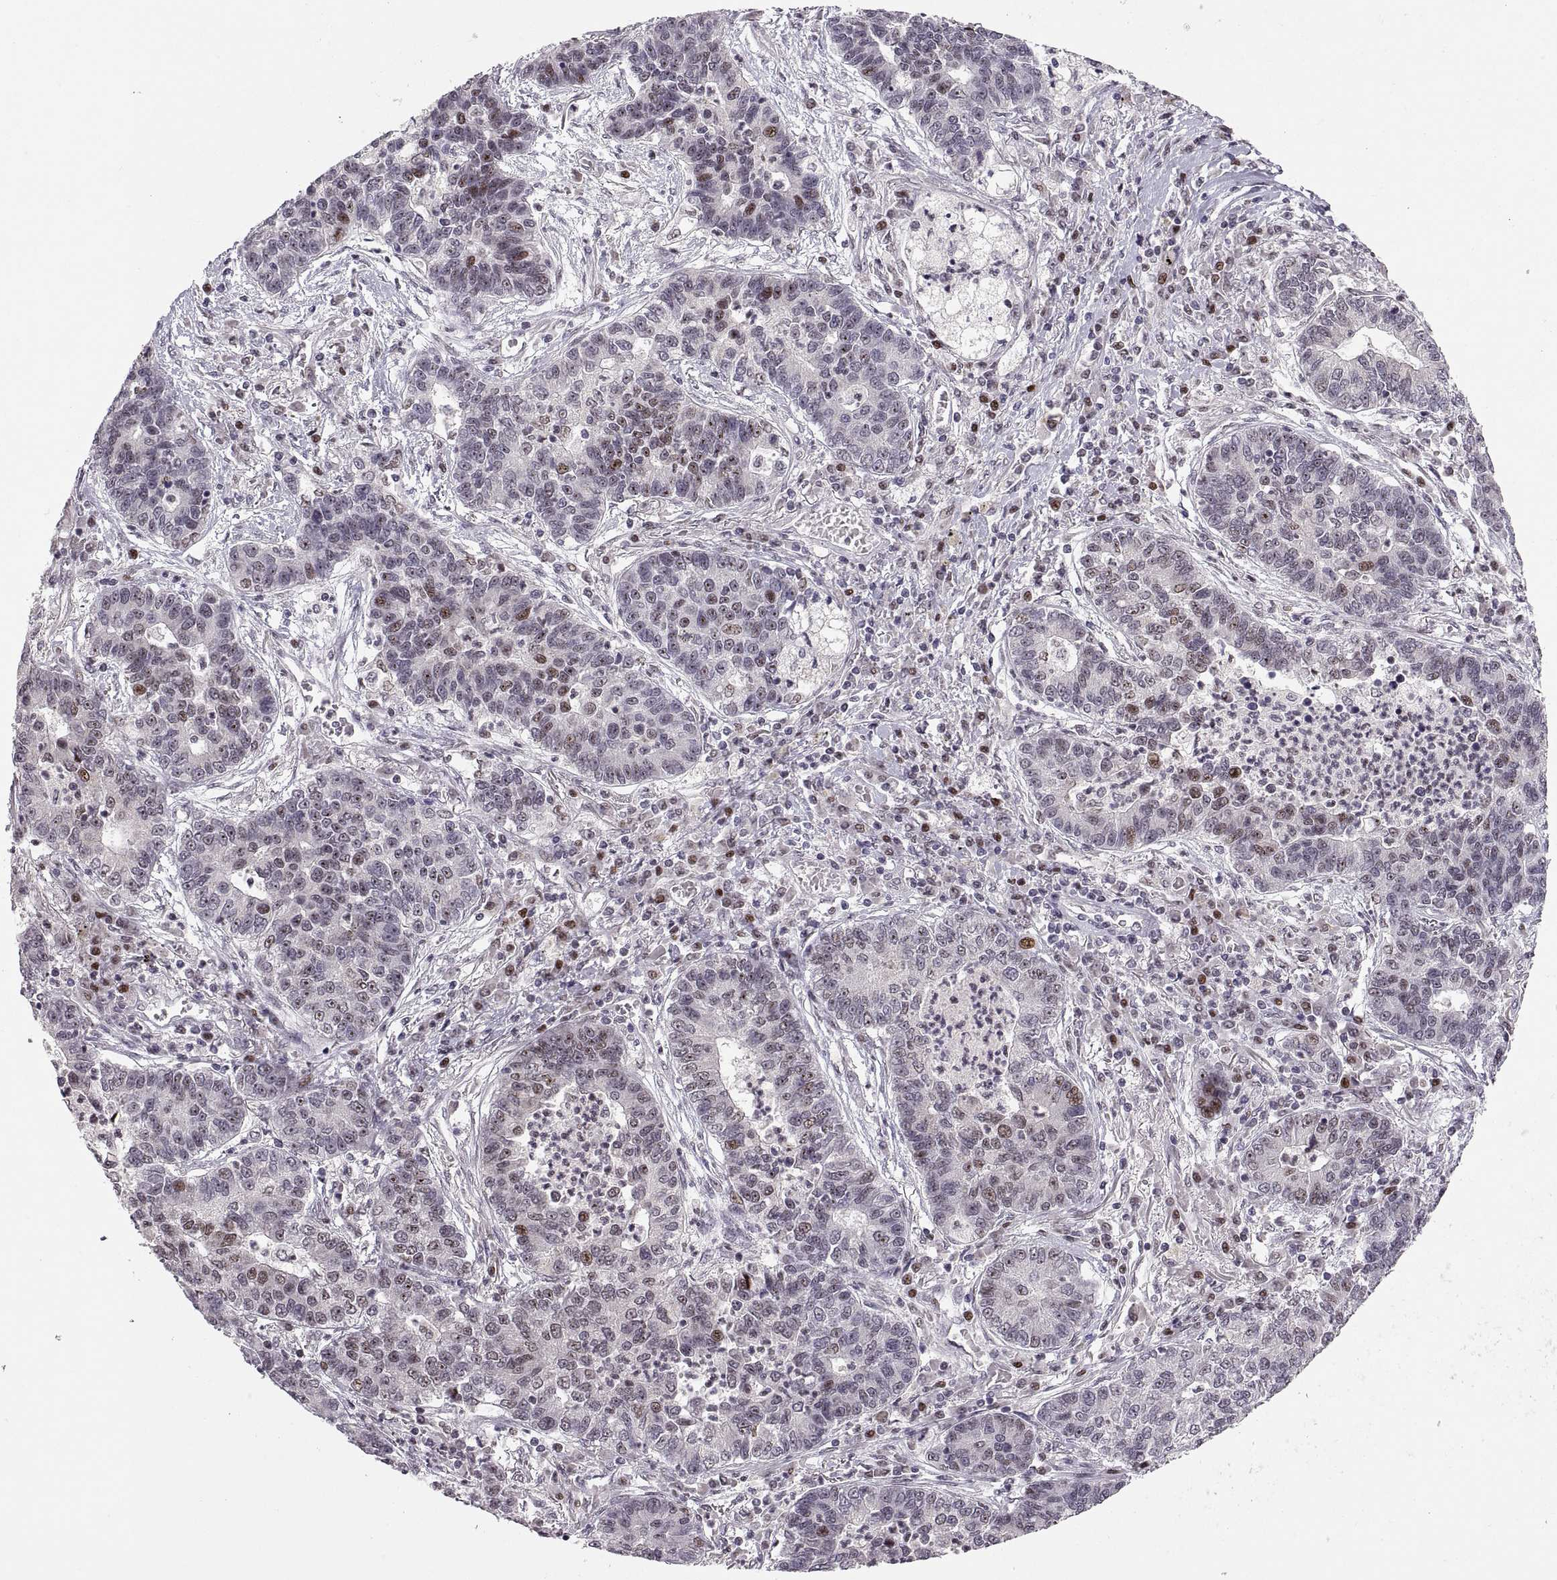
{"staining": {"intensity": "moderate", "quantity": "<25%", "location": "nuclear"}, "tissue": "lung cancer", "cell_type": "Tumor cells", "image_type": "cancer", "snomed": [{"axis": "morphology", "description": "Adenocarcinoma, NOS"}, {"axis": "topography", "description": "Lung"}], "caption": "Lung cancer stained with DAB IHC reveals low levels of moderate nuclear expression in about <25% of tumor cells.", "gene": "SNAI1", "patient": {"sex": "female", "age": 57}}